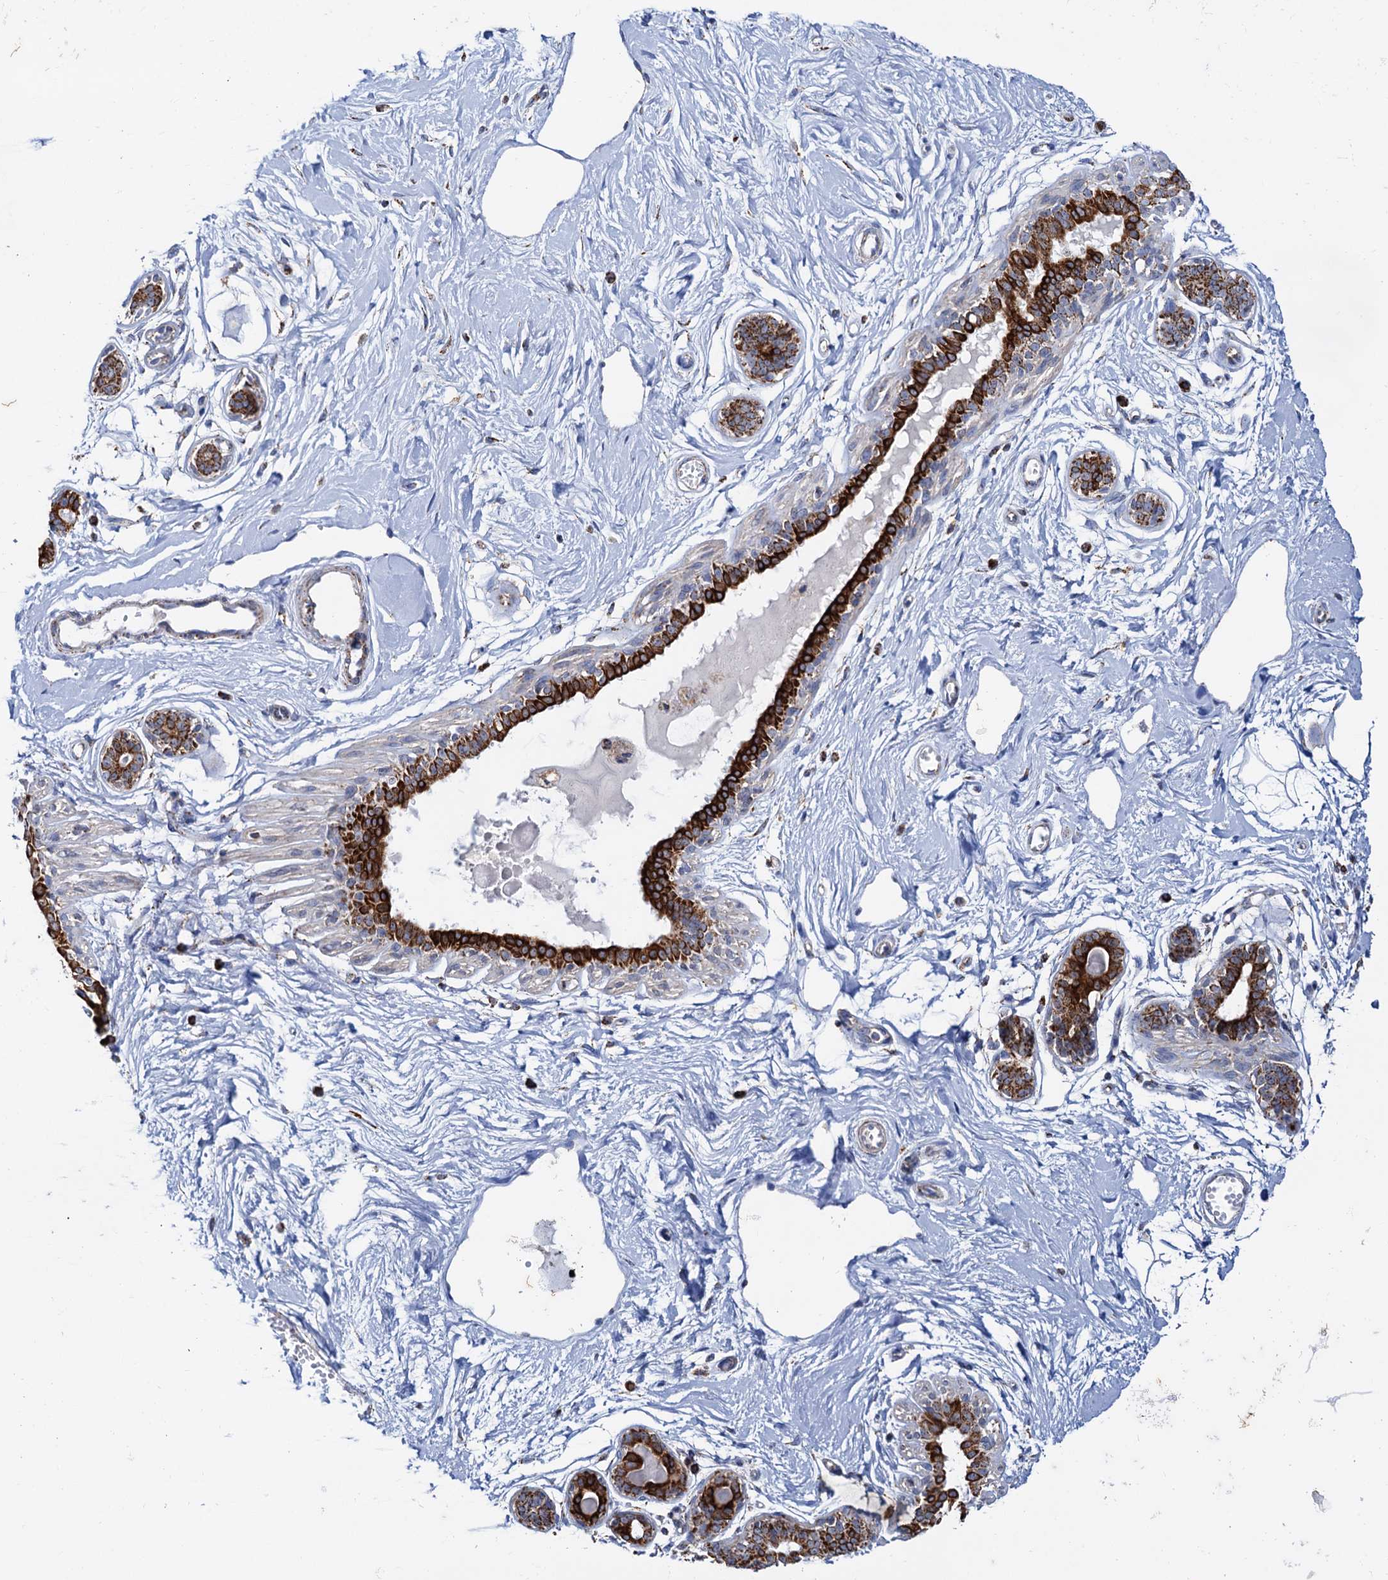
{"staining": {"intensity": "negative", "quantity": "none", "location": "none"}, "tissue": "breast", "cell_type": "Adipocytes", "image_type": "normal", "snomed": [{"axis": "morphology", "description": "Normal tissue, NOS"}, {"axis": "topography", "description": "Breast"}], "caption": "Human breast stained for a protein using immunohistochemistry (IHC) demonstrates no staining in adipocytes.", "gene": "C2CD3", "patient": {"sex": "female", "age": 45}}